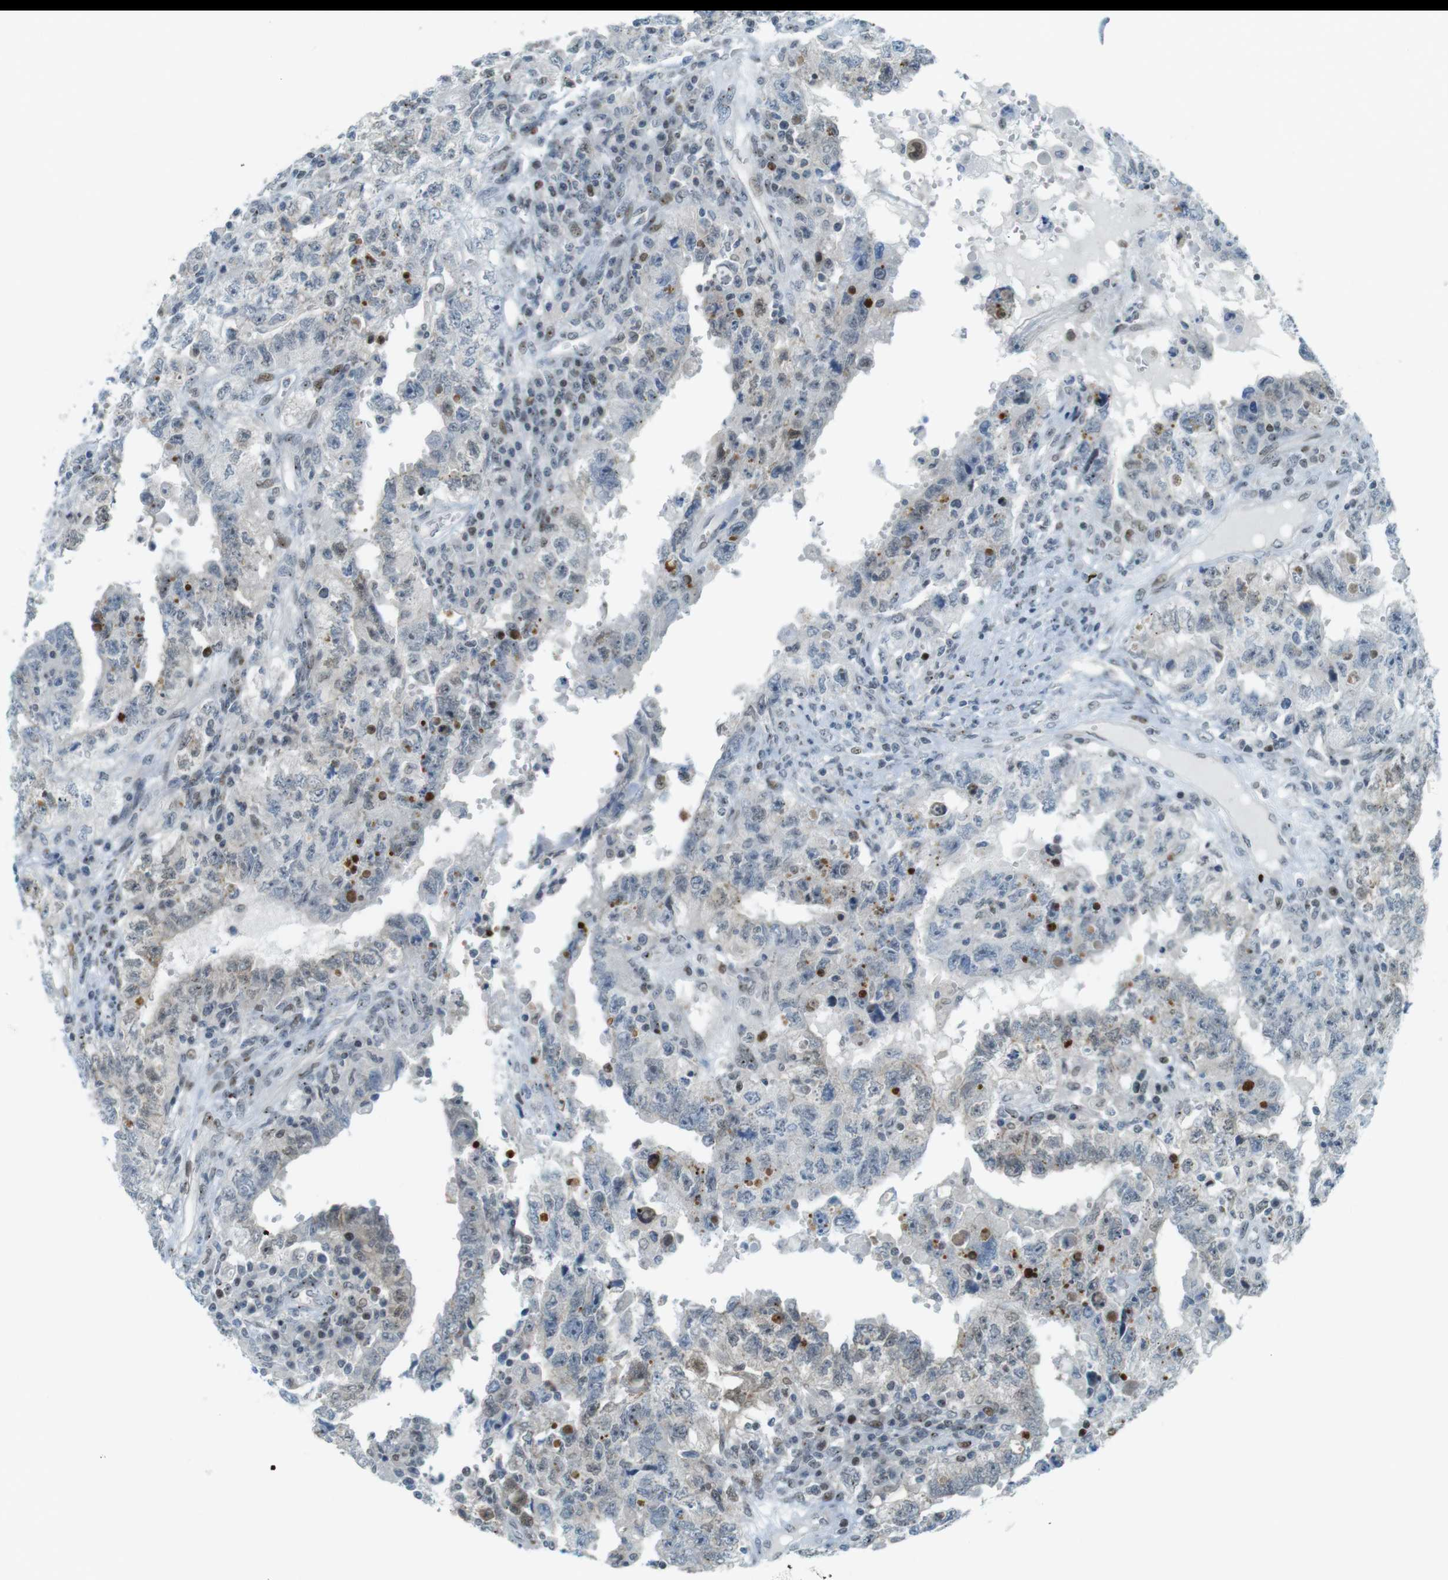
{"staining": {"intensity": "weak", "quantity": "<25%", "location": "nuclear"}, "tissue": "testis cancer", "cell_type": "Tumor cells", "image_type": "cancer", "snomed": [{"axis": "morphology", "description": "Carcinoma, Embryonal, NOS"}, {"axis": "topography", "description": "Testis"}], "caption": "High magnification brightfield microscopy of testis embryonal carcinoma stained with DAB (brown) and counterstained with hematoxylin (blue): tumor cells show no significant staining. (Immunohistochemistry (ihc), brightfield microscopy, high magnification).", "gene": "UBB", "patient": {"sex": "male", "age": 26}}